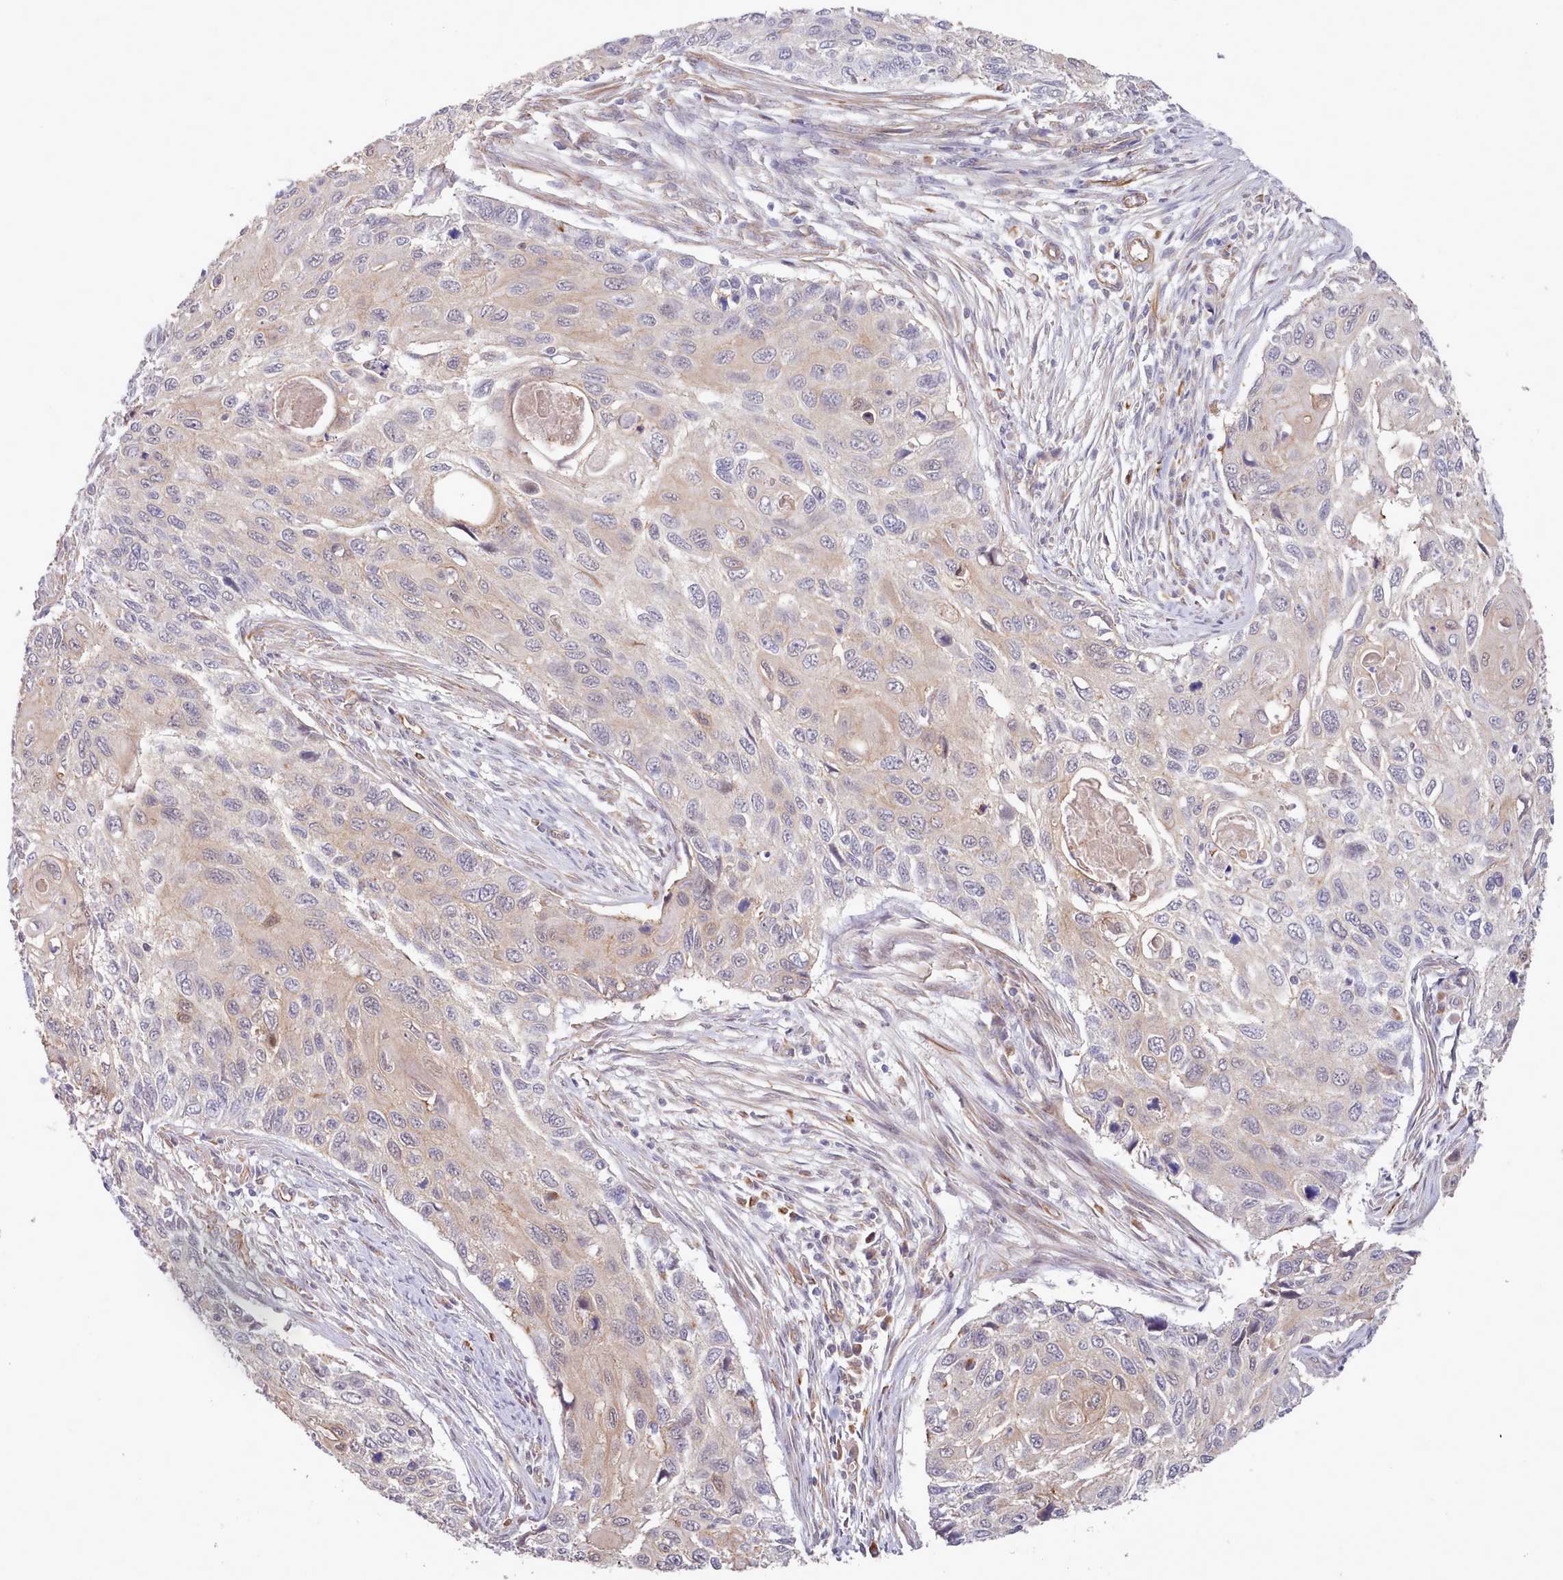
{"staining": {"intensity": "weak", "quantity": "25%-75%", "location": "cytoplasmic/membranous"}, "tissue": "cervical cancer", "cell_type": "Tumor cells", "image_type": "cancer", "snomed": [{"axis": "morphology", "description": "Squamous cell carcinoma, NOS"}, {"axis": "topography", "description": "Cervix"}], "caption": "Weak cytoplasmic/membranous positivity for a protein is seen in approximately 25%-75% of tumor cells of squamous cell carcinoma (cervical) using IHC.", "gene": "ZC3H13", "patient": {"sex": "female", "age": 70}}